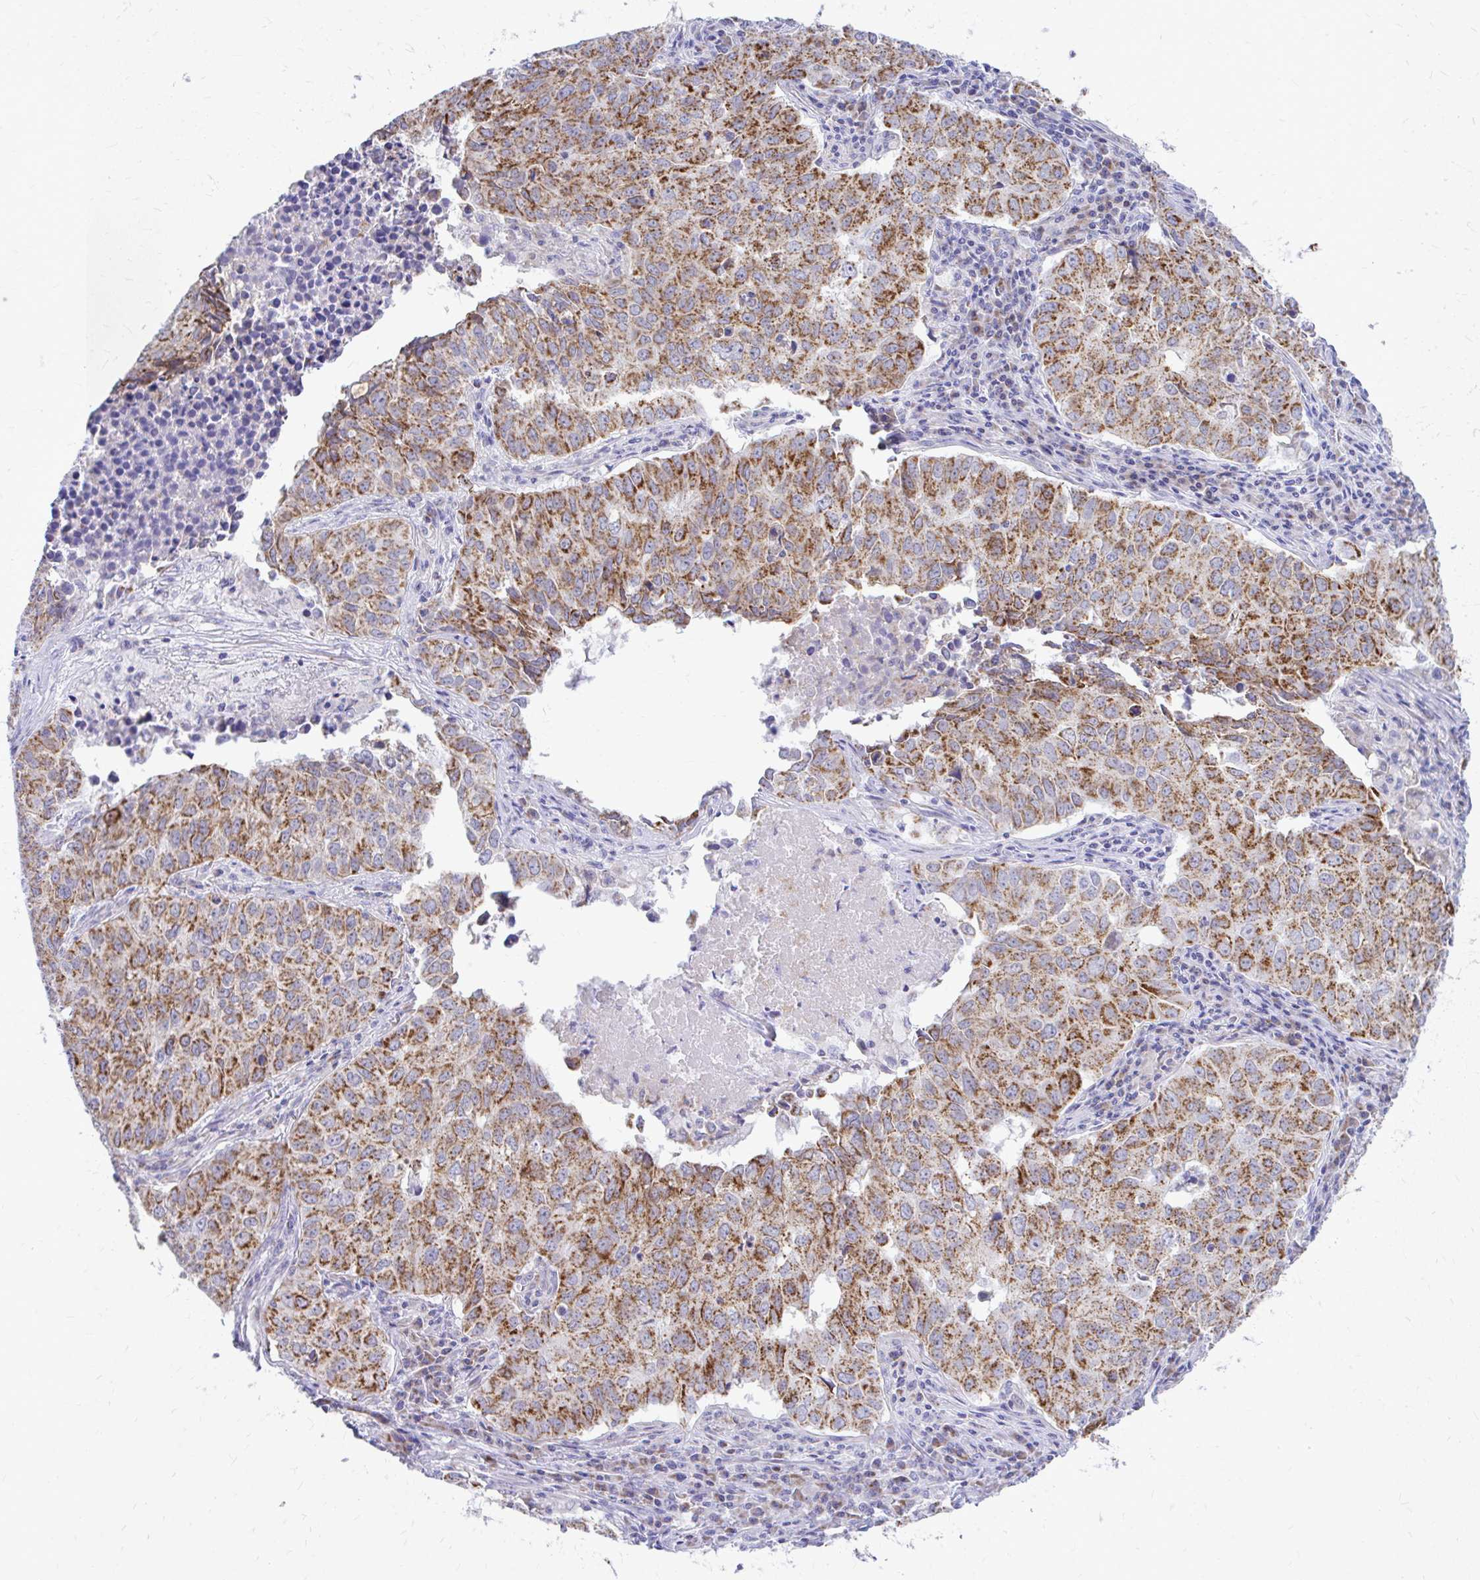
{"staining": {"intensity": "moderate", "quantity": ">75%", "location": "cytoplasmic/membranous"}, "tissue": "lung cancer", "cell_type": "Tumor cells", "image_type": "cancer", "snomed": [{"axis": "morphology", "description": "Adenocarcinoma, NOS"}, {"axis": "topography", "description": "Lung"}], "caption": "Lung adenocarcinoma stained with DAB IHC exhibits medium levels of moderate cytoplasmic/membranous staining in approximately >75% of tumor cells.", "gene": "MRPL19", "patient": {"sex": "female", "age": 50}}